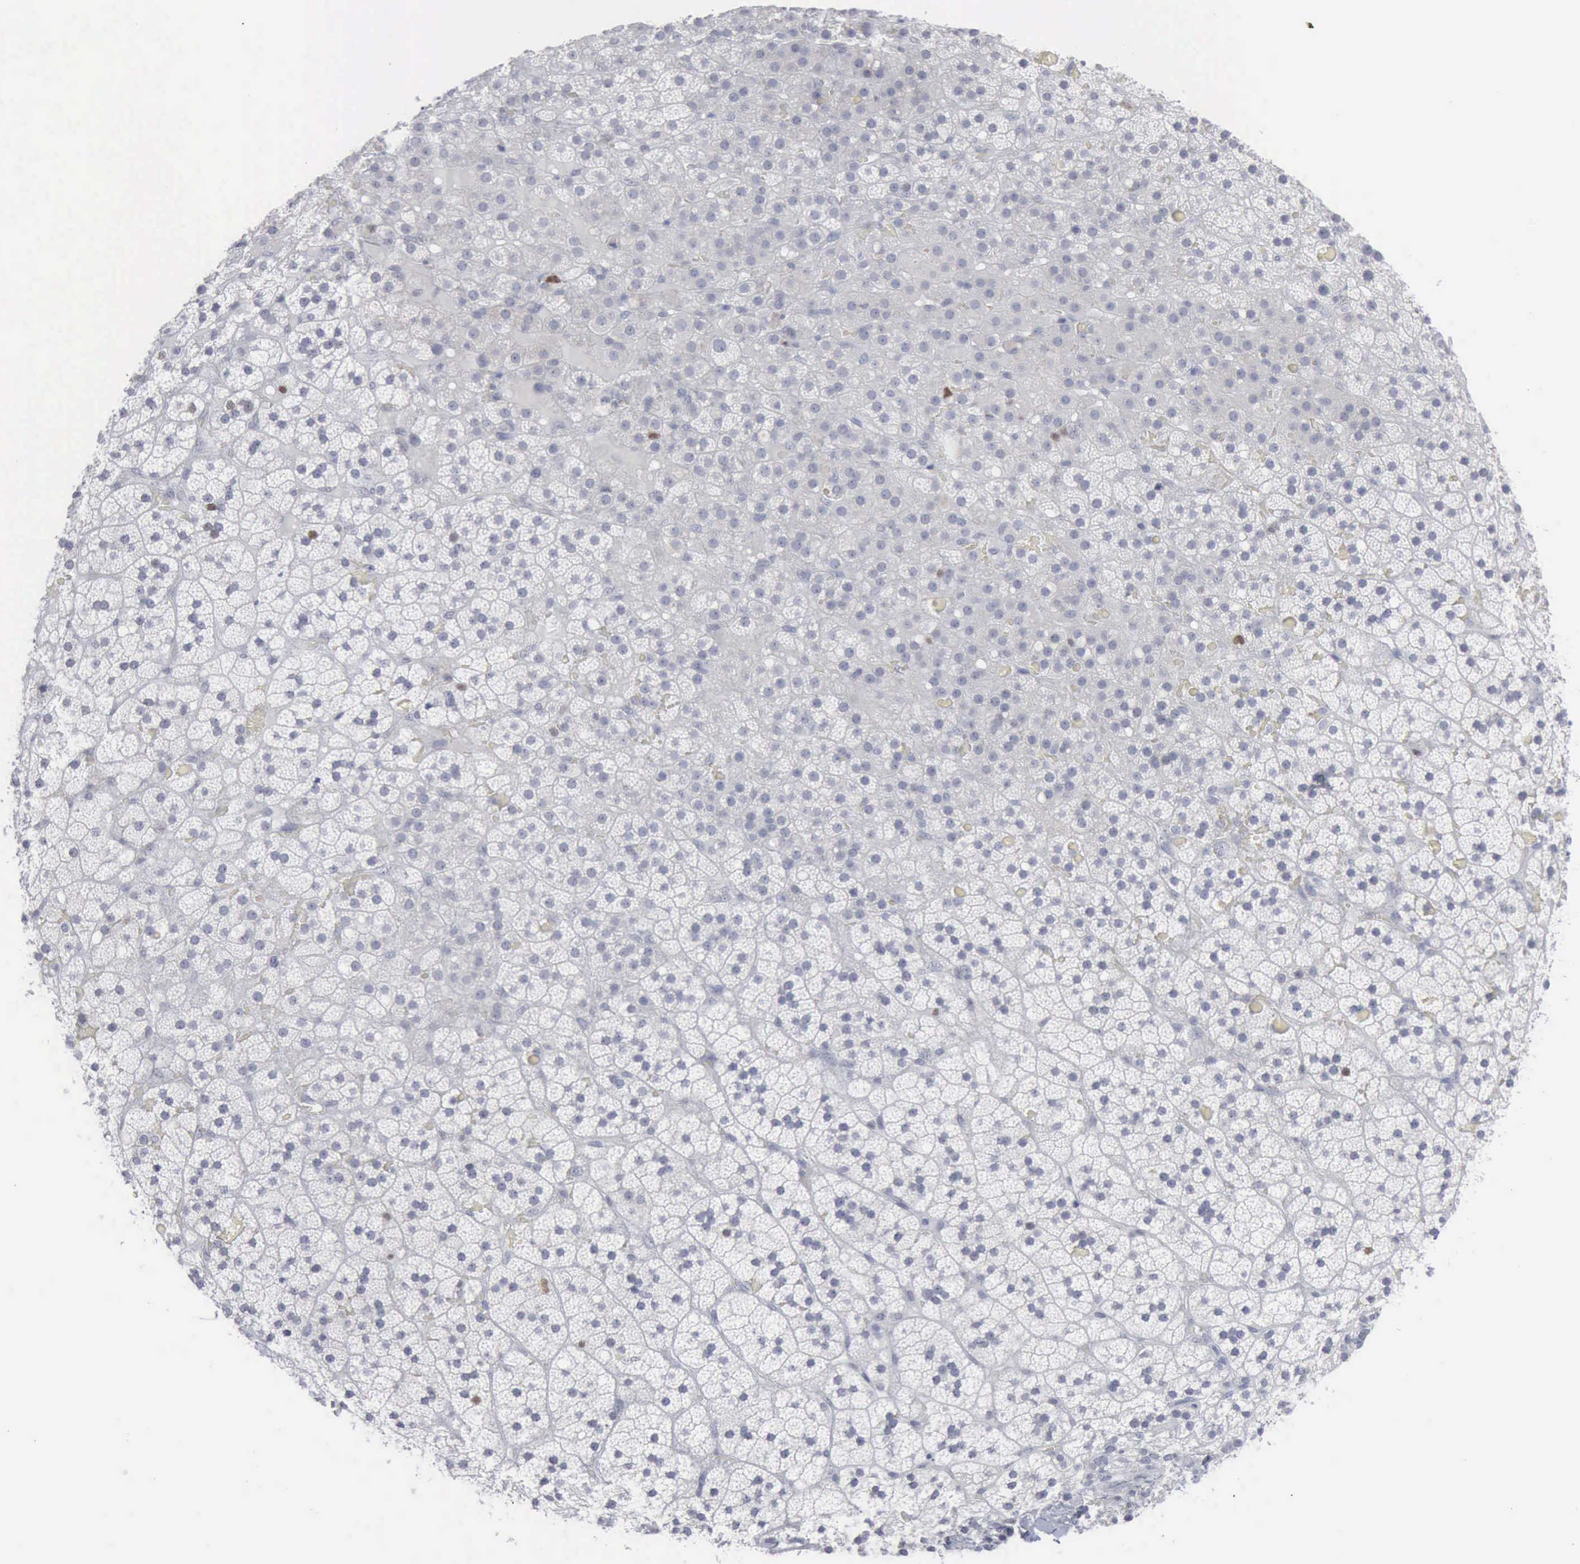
{"staining": {"intensity": "moderate", "quantity": "<25%", "location": "nuclear"}, "tissue": "adrenal gland", "cell_type": "Glandular cells", "image_type": "normal", "snomed": [{"axis": "morphology", "description": "Normal tissue, NOS"}, {"axis": "topography", "description": "Adrenal gland"}], "caption": "This micrograph displays immunohistochemistry (IHC) staining of benign adrenal gland, with low moderate nuclear expression in about <25% of glandular cells.", "gene": "MCM5", "patient": {"sex": "male", "age": 35}}